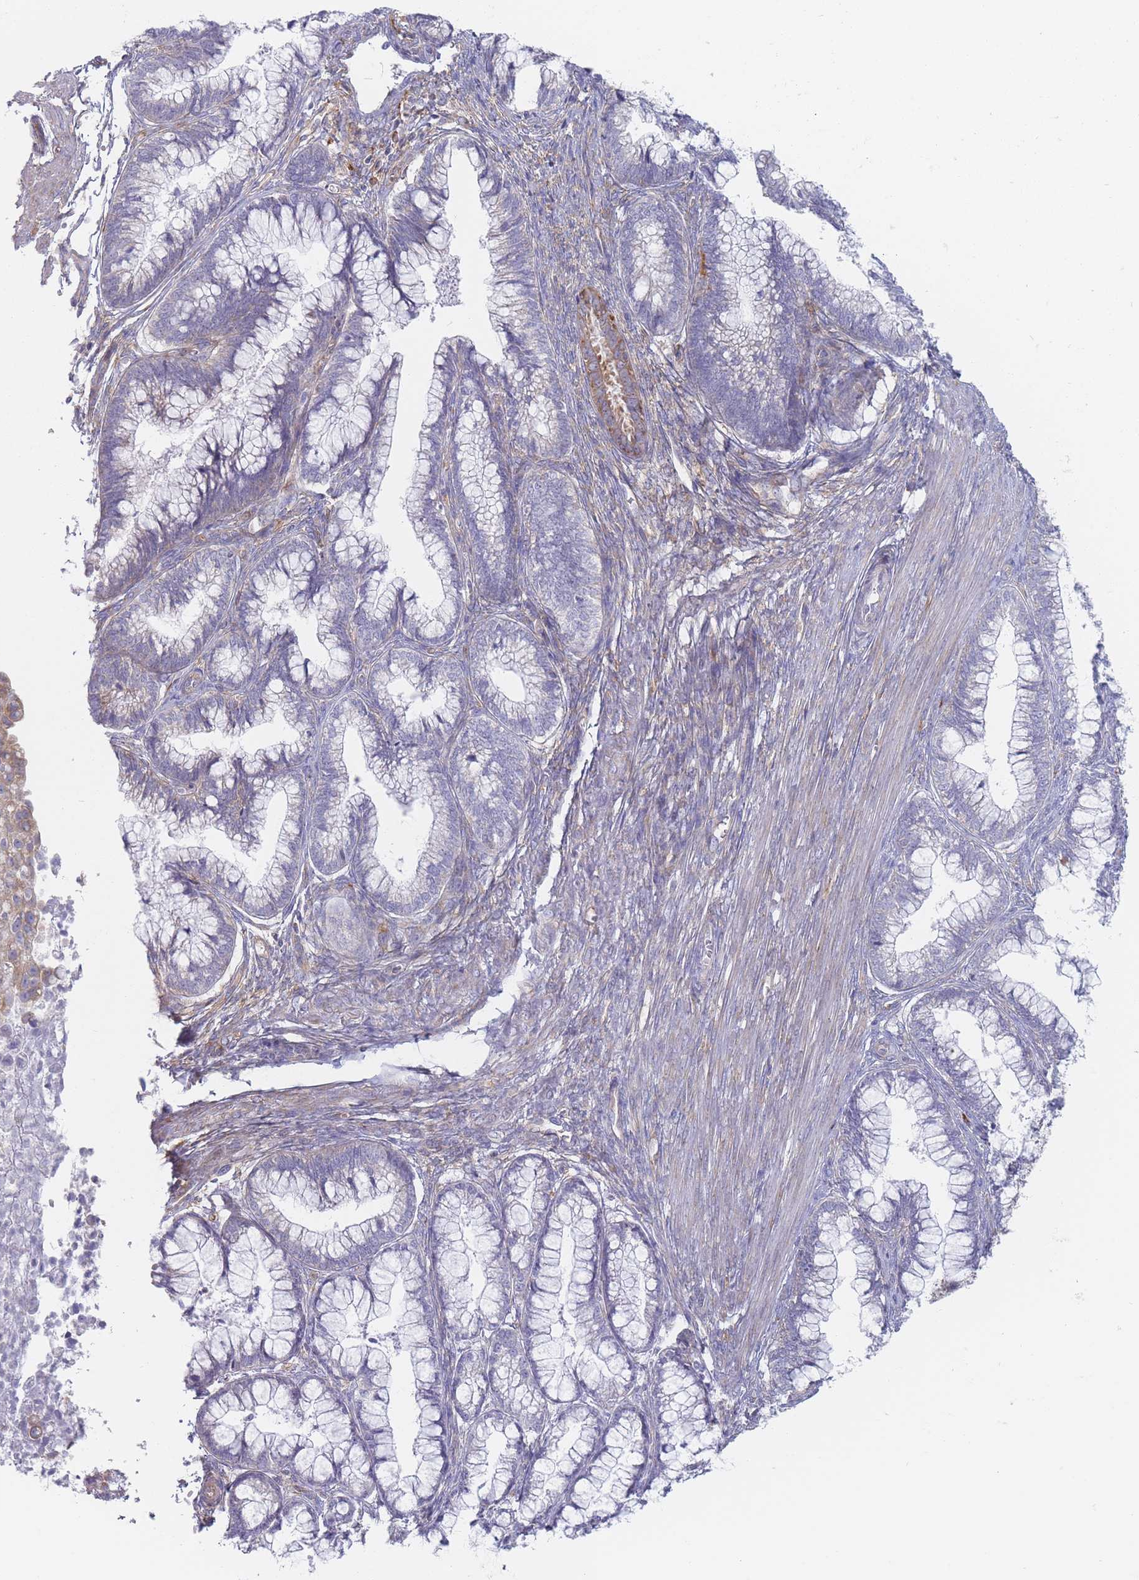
{"staining": {"intensity": "negative", "quantity": "none", "location": "none"}, "tissue": "cervical cancer", "cell_type": "Tumor cells", "image_type": "cancer", "snomed": [{"axis": "morphology", "description": "Adenocarcinoma, NOS"}, {"axis": "topography", "description": "Cervix"}], "caption": "Immunohistochemistry (IHC) micrograph of neoplastic tissue: human adenocarcinoma (cervical) stained with DAB shows no significant protein expression in tumor cells. Brightfield microscopy of immunohistochemistry stained with DAB (brown) and hematoxylin (blue), captured at high magnification.", "gene": "MAP1S", "patient": {"sex": "female", "age": 44}}